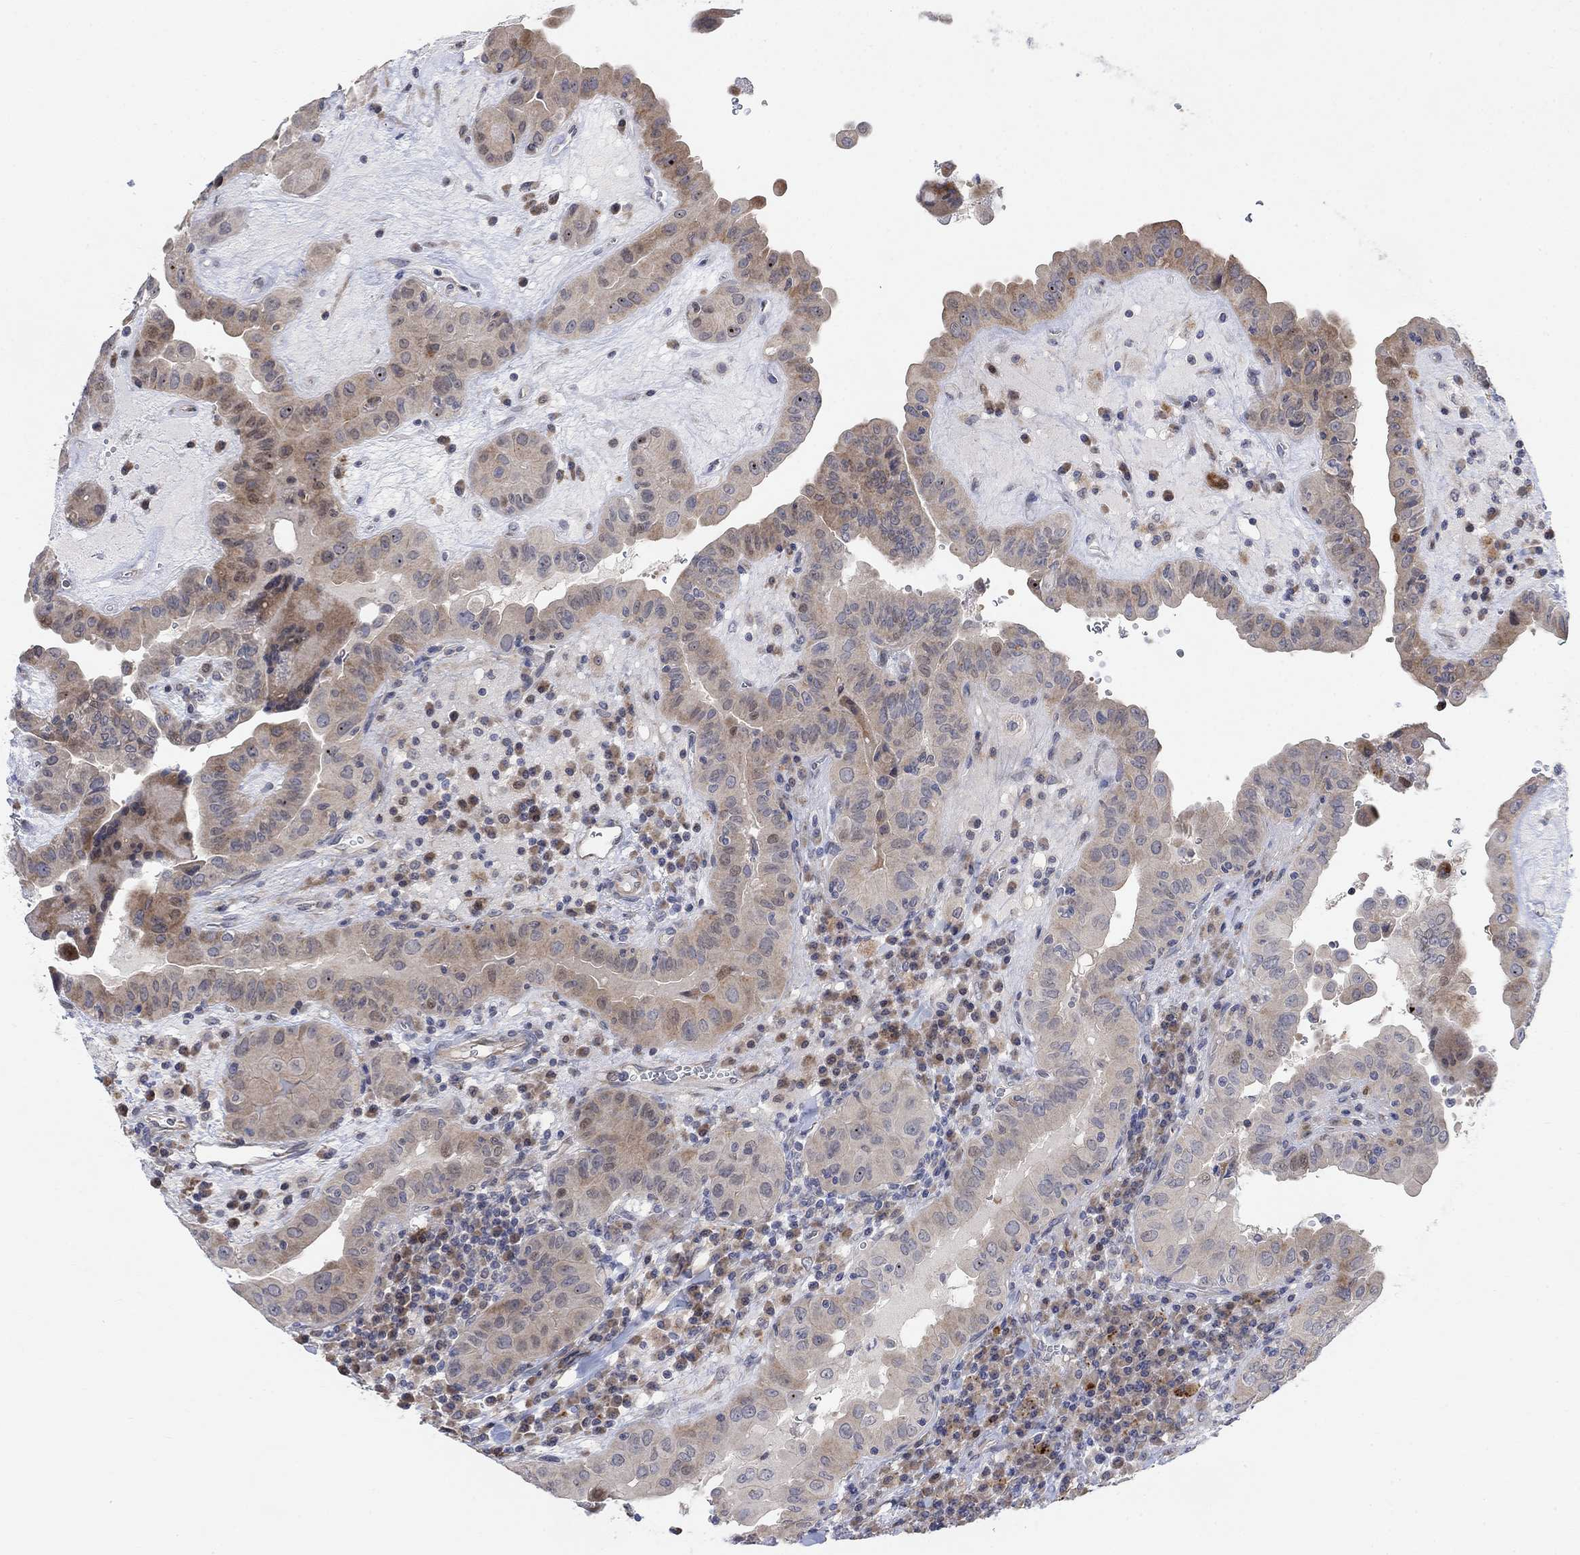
{"staining": {"intensity": "moderate", "quantity": "<25%", "location": "cytoplasmic/membranous"}, "tissue": "thyroid cancer", "cell_type": "Tumor cells", "image_type": "cancer", "snomed": [{"axis": "morphology", "description": "Papillary adenocarcinoma, NOS"}, {"axis": "topography", "description": "Thyroid gland"}], "caption": "Human thyroid cancer (papillary adenocarcinoma) stained with a protein marker shows moderate staining in tumor cells.", "gene": "CNTF", "patient": {"sex": "female", "age": 37}}